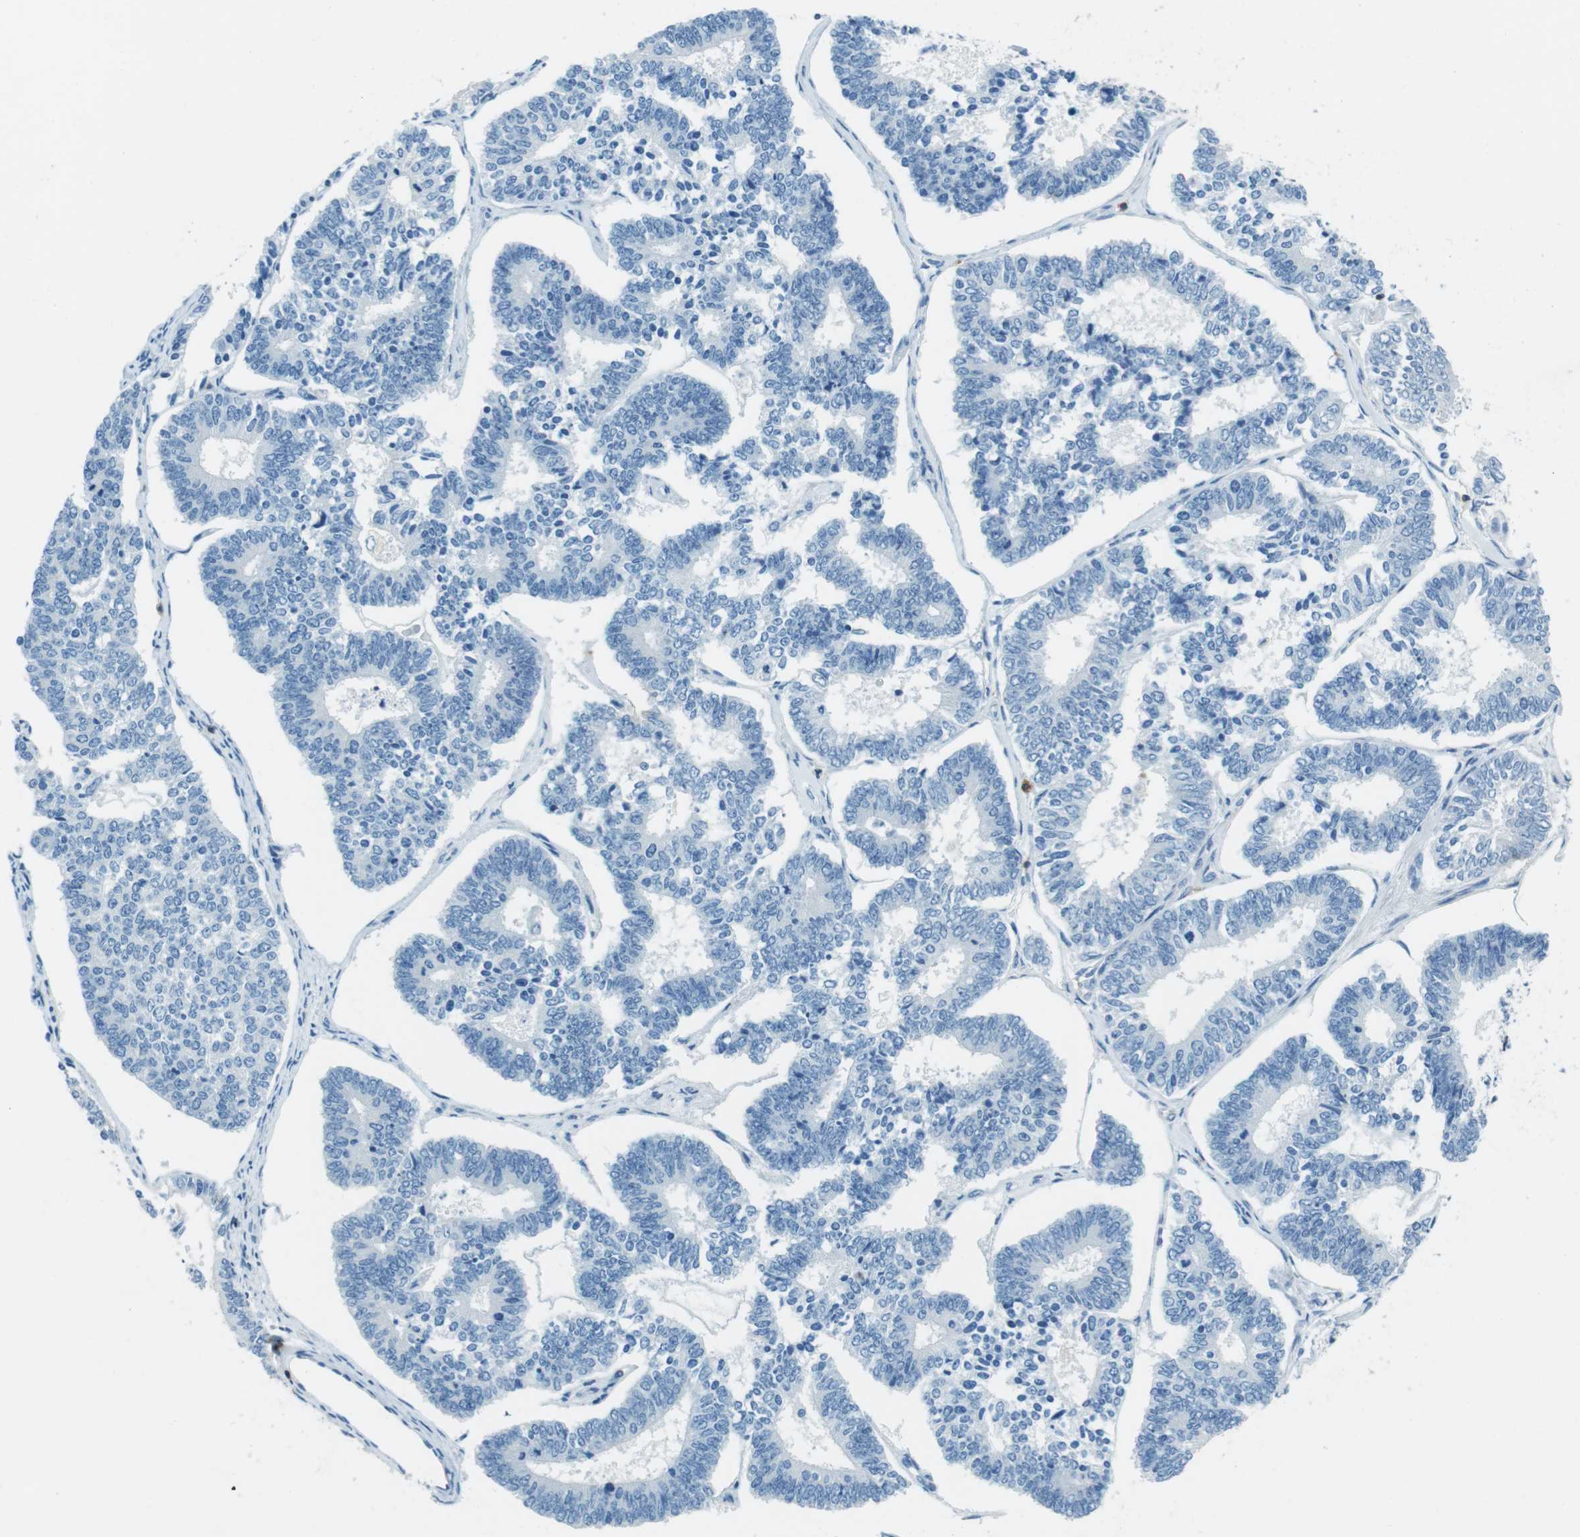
{"staining": {"intensity": "negative", "quantity": "none", "location": "none"}, "tissue": "endometrial cancer", "cell_type": "Tumor cells", "image_type": "cancer", "snomed": [{"axis": "morphology", "description": "Adenocarcinoma, NOS"}, {"axis": "topography", "description": "Endometrium"}], "caption": "IHC micrograph of adenocarcinoma (endometrial) stained for a protein (brown), which demonstrates no staining in tumor cells.", "gene": "LAT", "patient": {"sex": "female", "age": 70}}